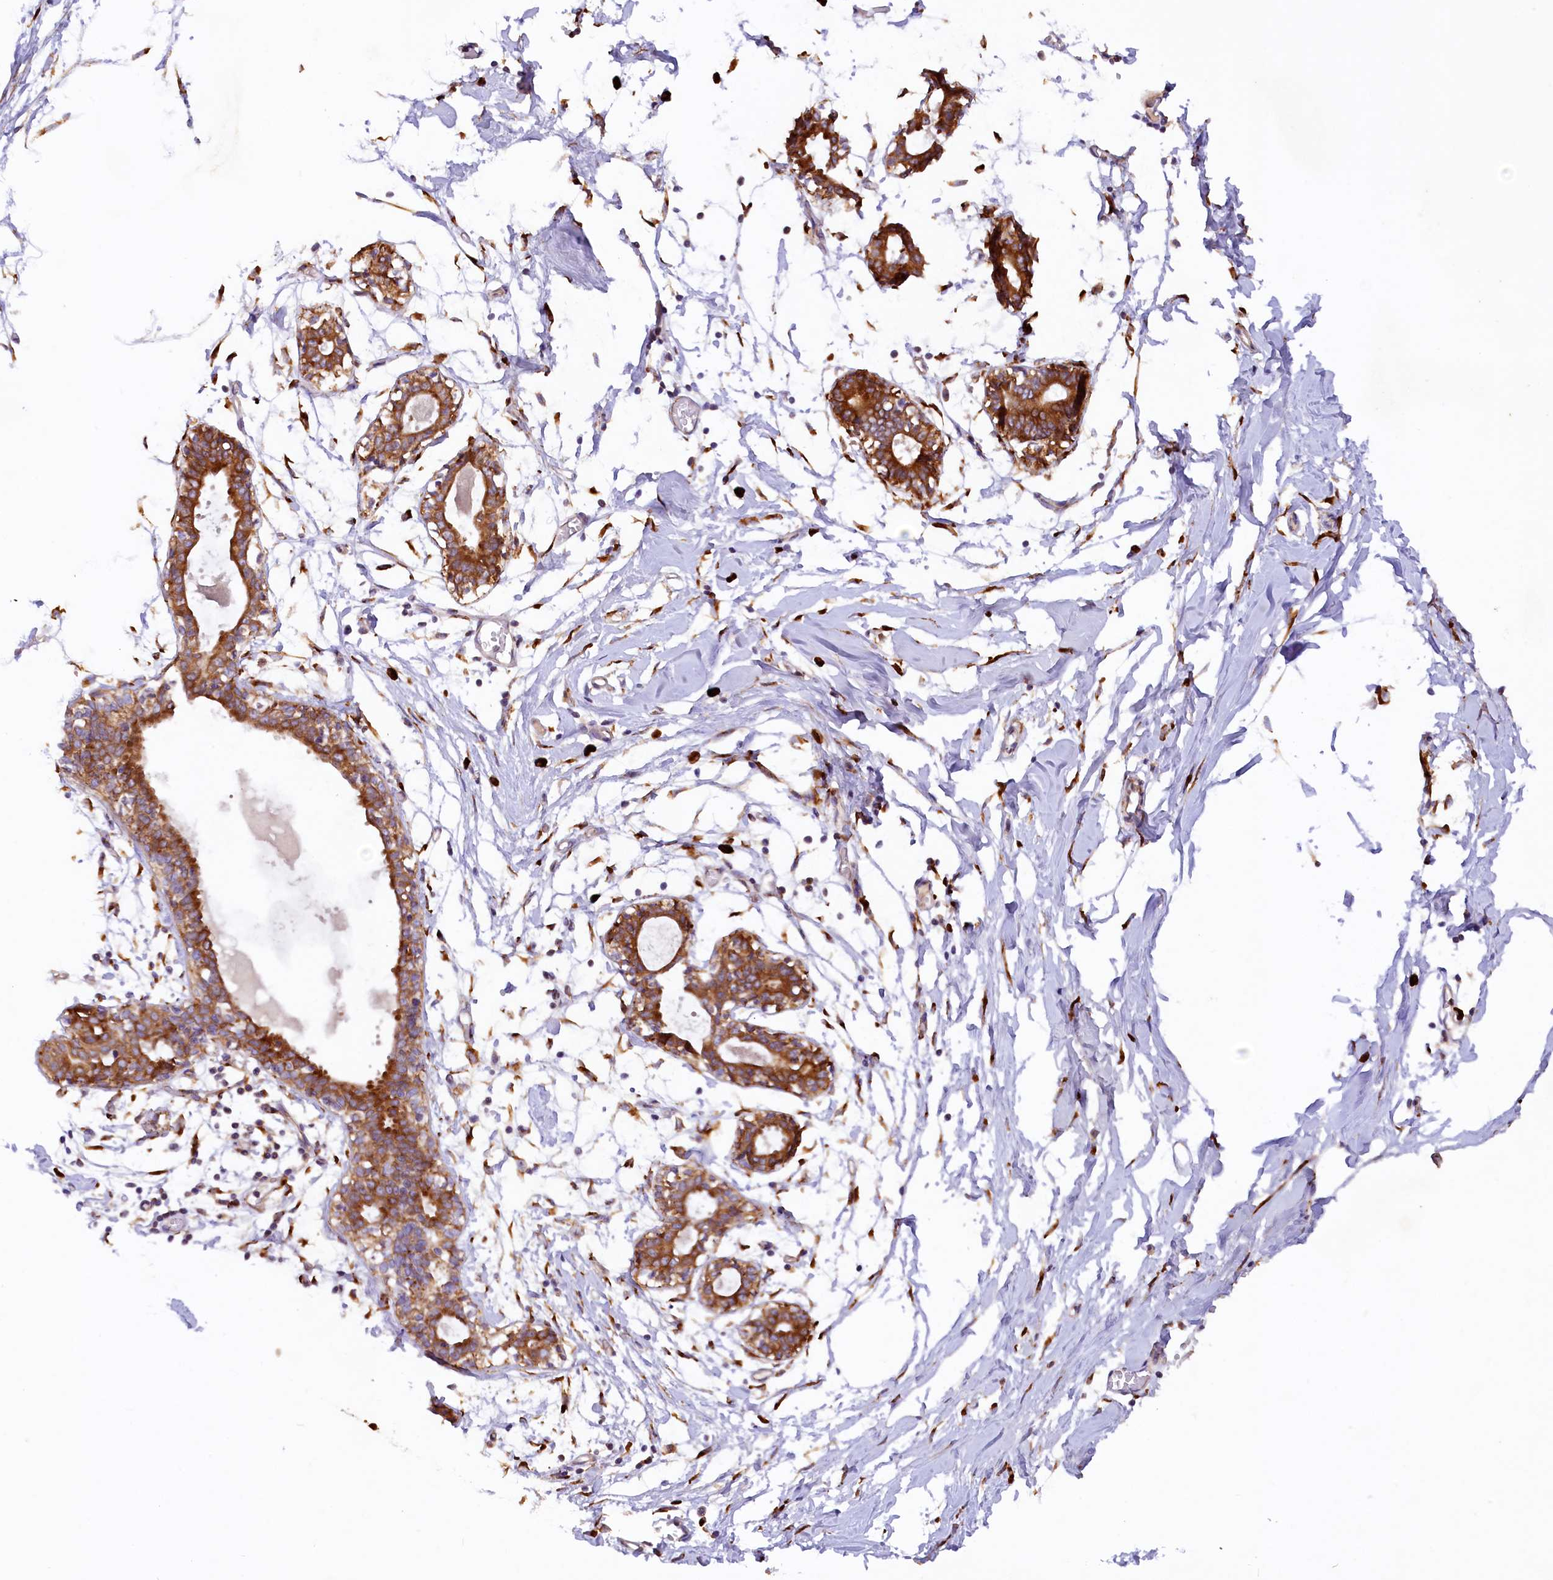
{"staining": {"intensity": "weak", "quantity": "25%-75%", "location": "cytoplasmic/membranous"}, "tissue": "breast", "cell_type": "Adipocytes", "image_type": "normal", "snomed": [{"axis": "morphology", "description": "Normal tissue, NOS"}, {"axis": "topography", "description": "Breast"}], "caption": "Breast stained with a brown dye shows weak cytoplasmic/membranous positive expression in approximately 25%-75% of adipocytes.", "gene": "SSC5D", "patient": {"sex": "female", "age": 27}}